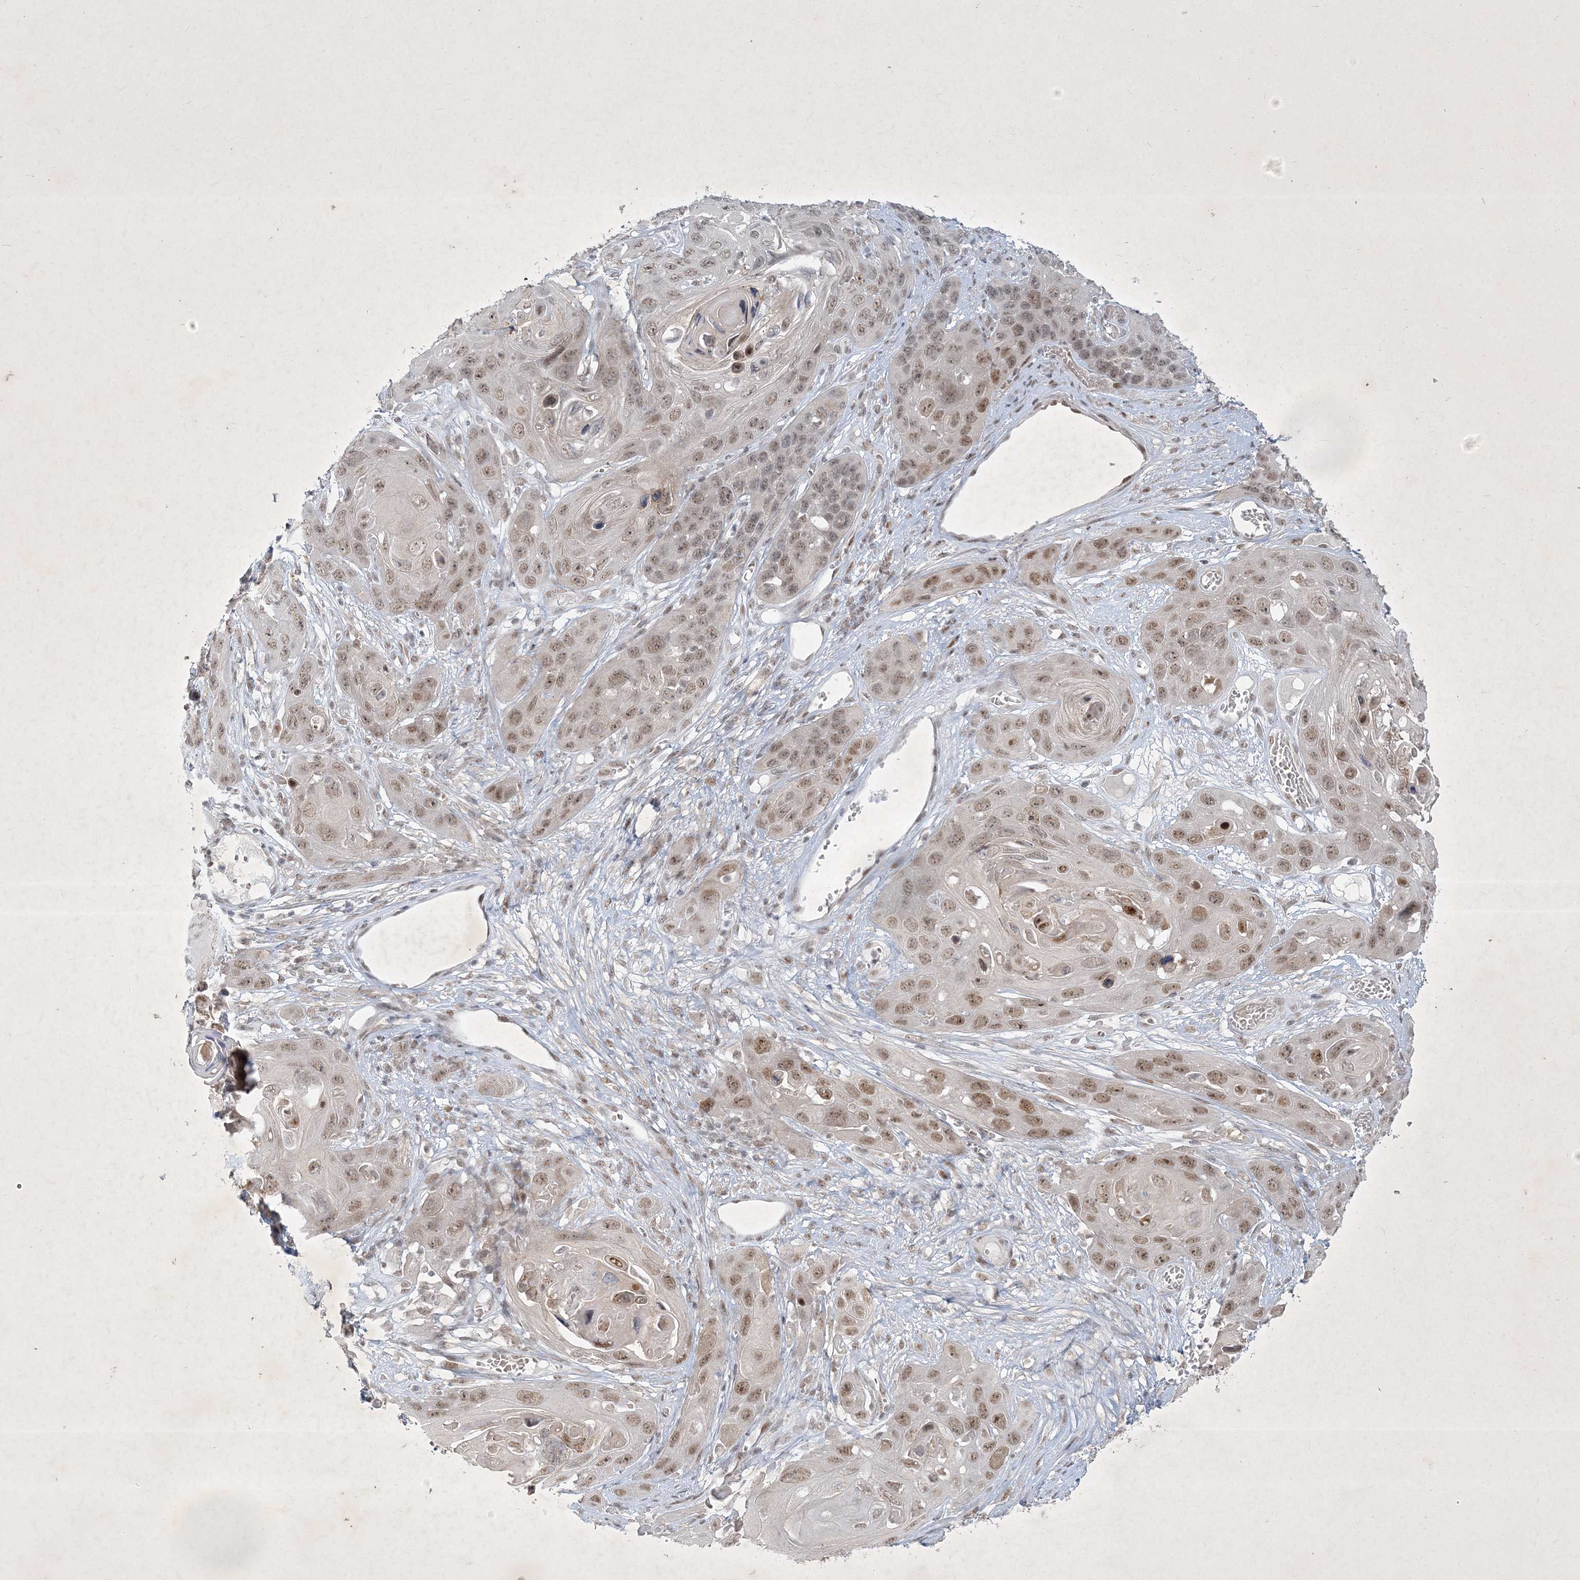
{"staining": {"intensity": "weak", "quantity": ">75%", "location": "nuclear"}, "tissue": "skin cancer", "cell_type": "Tumor cells", "image_type": "cancer", "snomed": [{"axis": "morphology", "description": "Squamous cell carcinoma, NOS"}, {"axis": "topography", "description": "Skin"}], "caption": "Immunohistochemistry of human squamous cell carcinoma (skin) shows low levels of weak nuclear expression in approximately >75% of tumor cells.", "gene": "ZBTB9", "patient": {"sex": "male", "age": 55}}